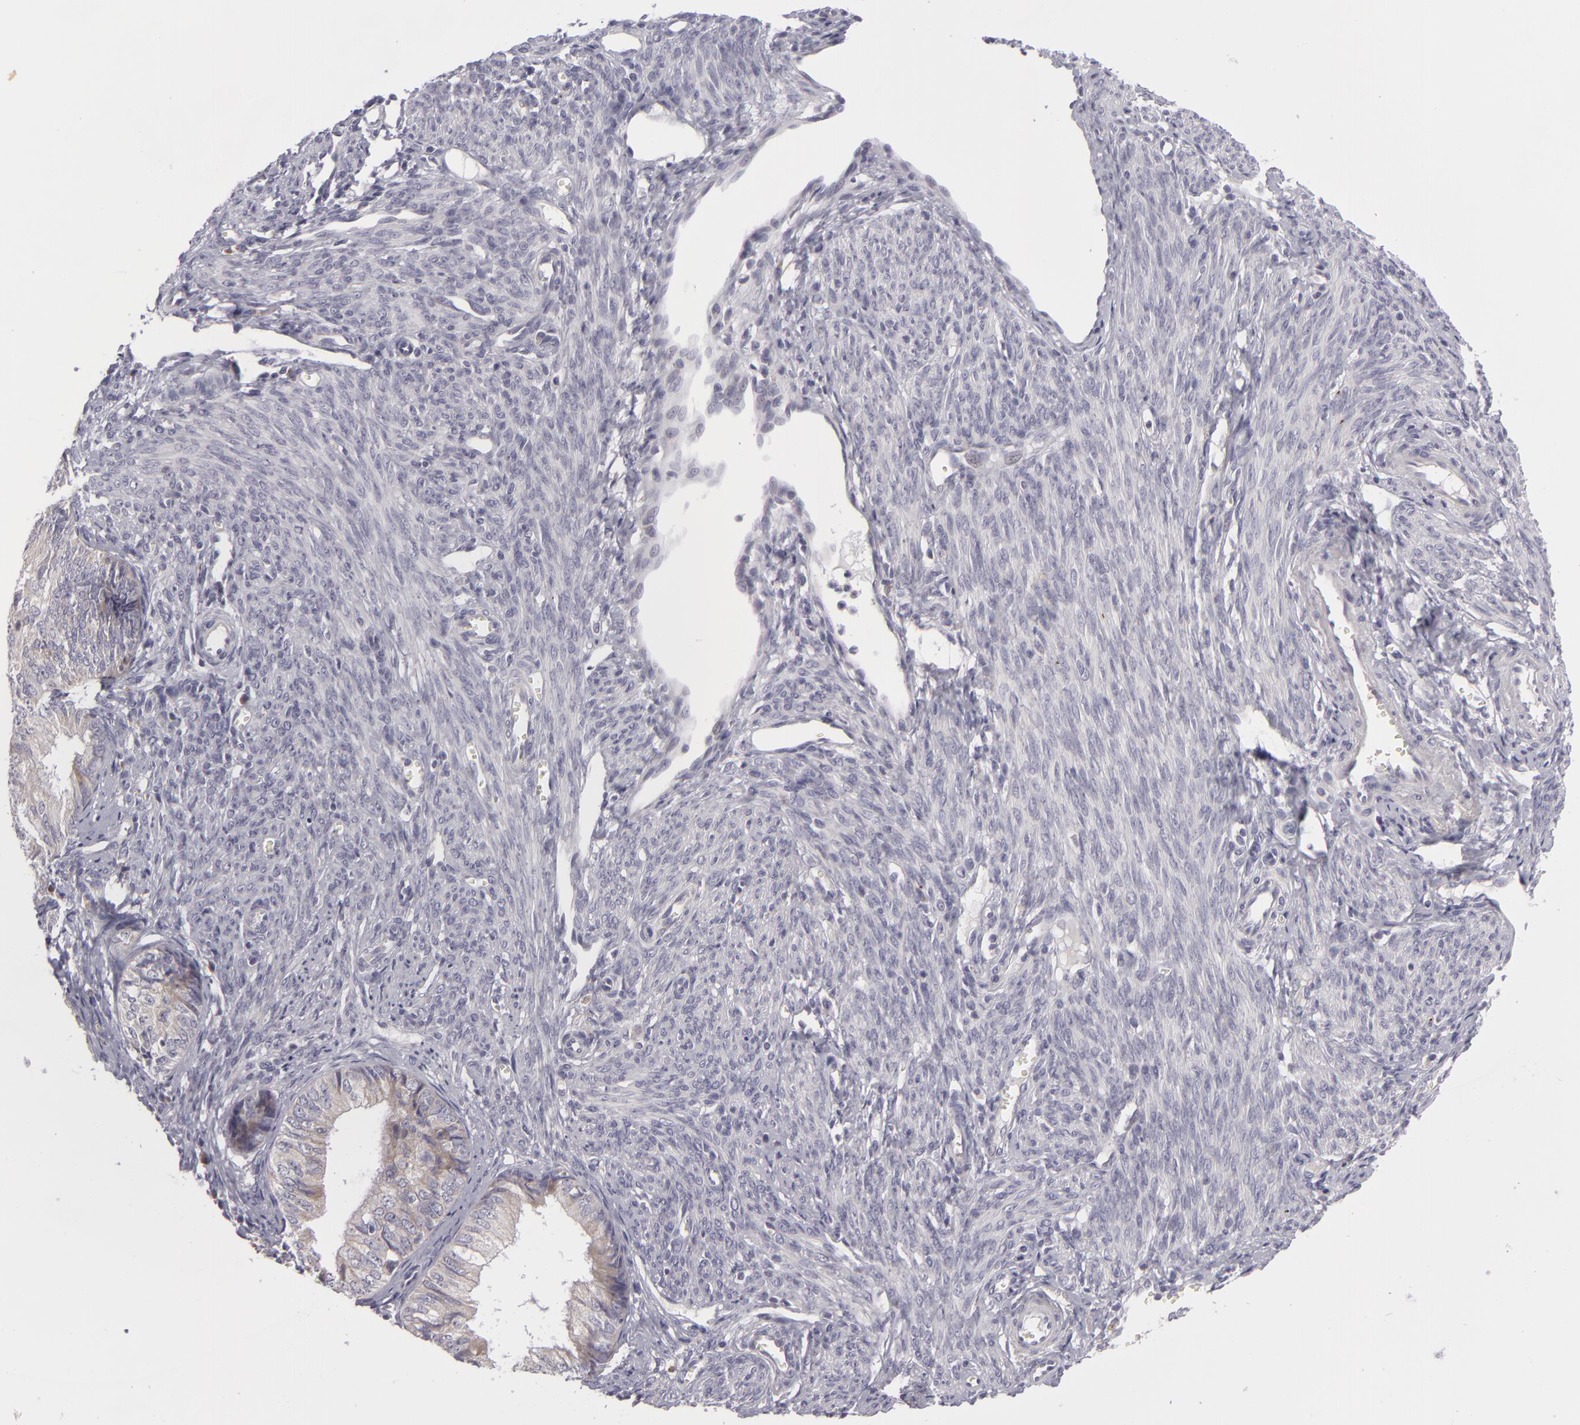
{"staining": {"intensity": "weak", "quantity": "<25%", "location": "cytoplasmic/membranous"}, "tissue": "endometrial cancer", "cell_type": "Tumor cells", "image_type": "cancer", "snomed": [{"axis": "morphology", "description": "Adenocarcinoma, NOS"}, {"axis": "topography", "description": "Endometrium"}], "caption": "Tumor cells show no significant protein staining in endometrial cancer (adenocarcinoma).", "gene": "ATP2B3", "patient": {"sex": "female", "age": 66}}